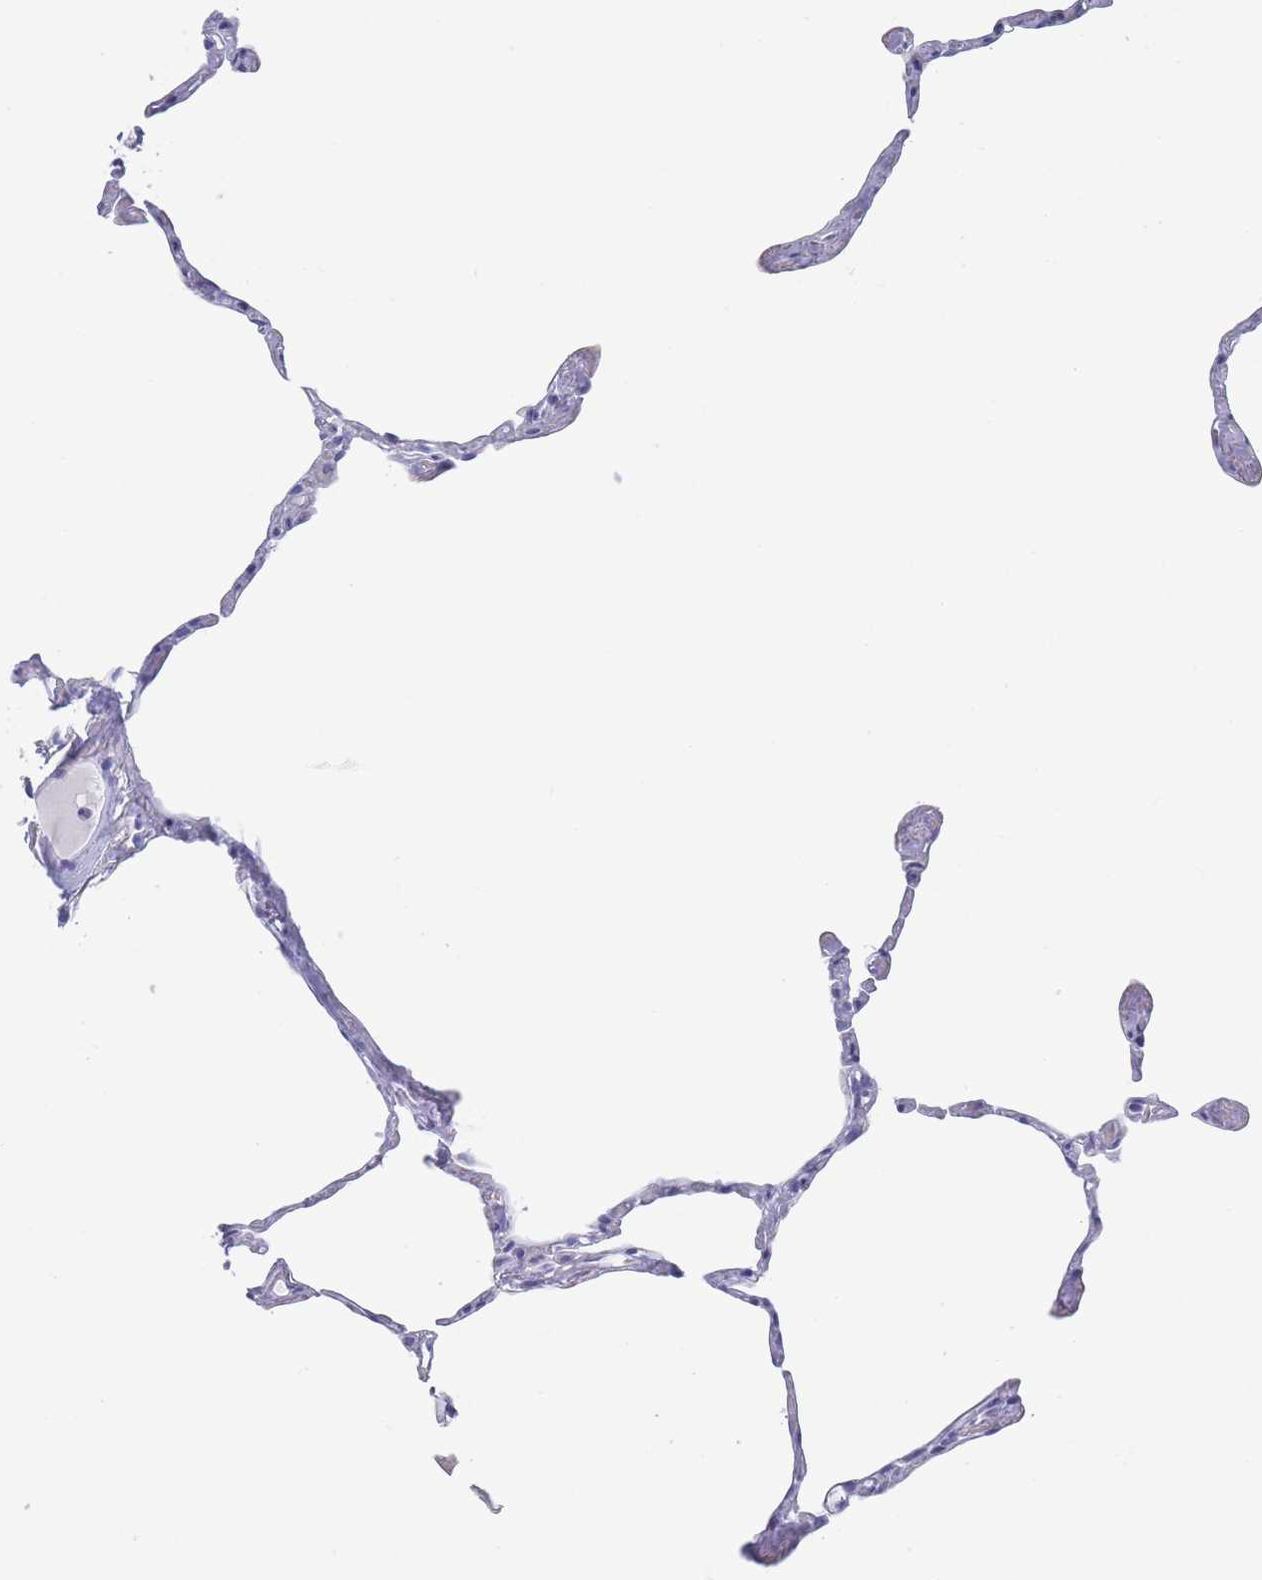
{"staining": {"intensity": "negative", "quantity": "none", "location": "none"}, "tissue": "lung", "cell_type": "Alveolar cells", "image_type": "normal", "snomed": [{"axis": "morphology", "description": "Normal tissue, NOS"}, {"axis": "topography", "description": "Lung"}], "caption": "Human lung stained for a protein using immunohistochemistry demonstrates no staining in alveolar cells.", "gene": "RAB2B", "patient": {"sex": "male", "age": 65}}